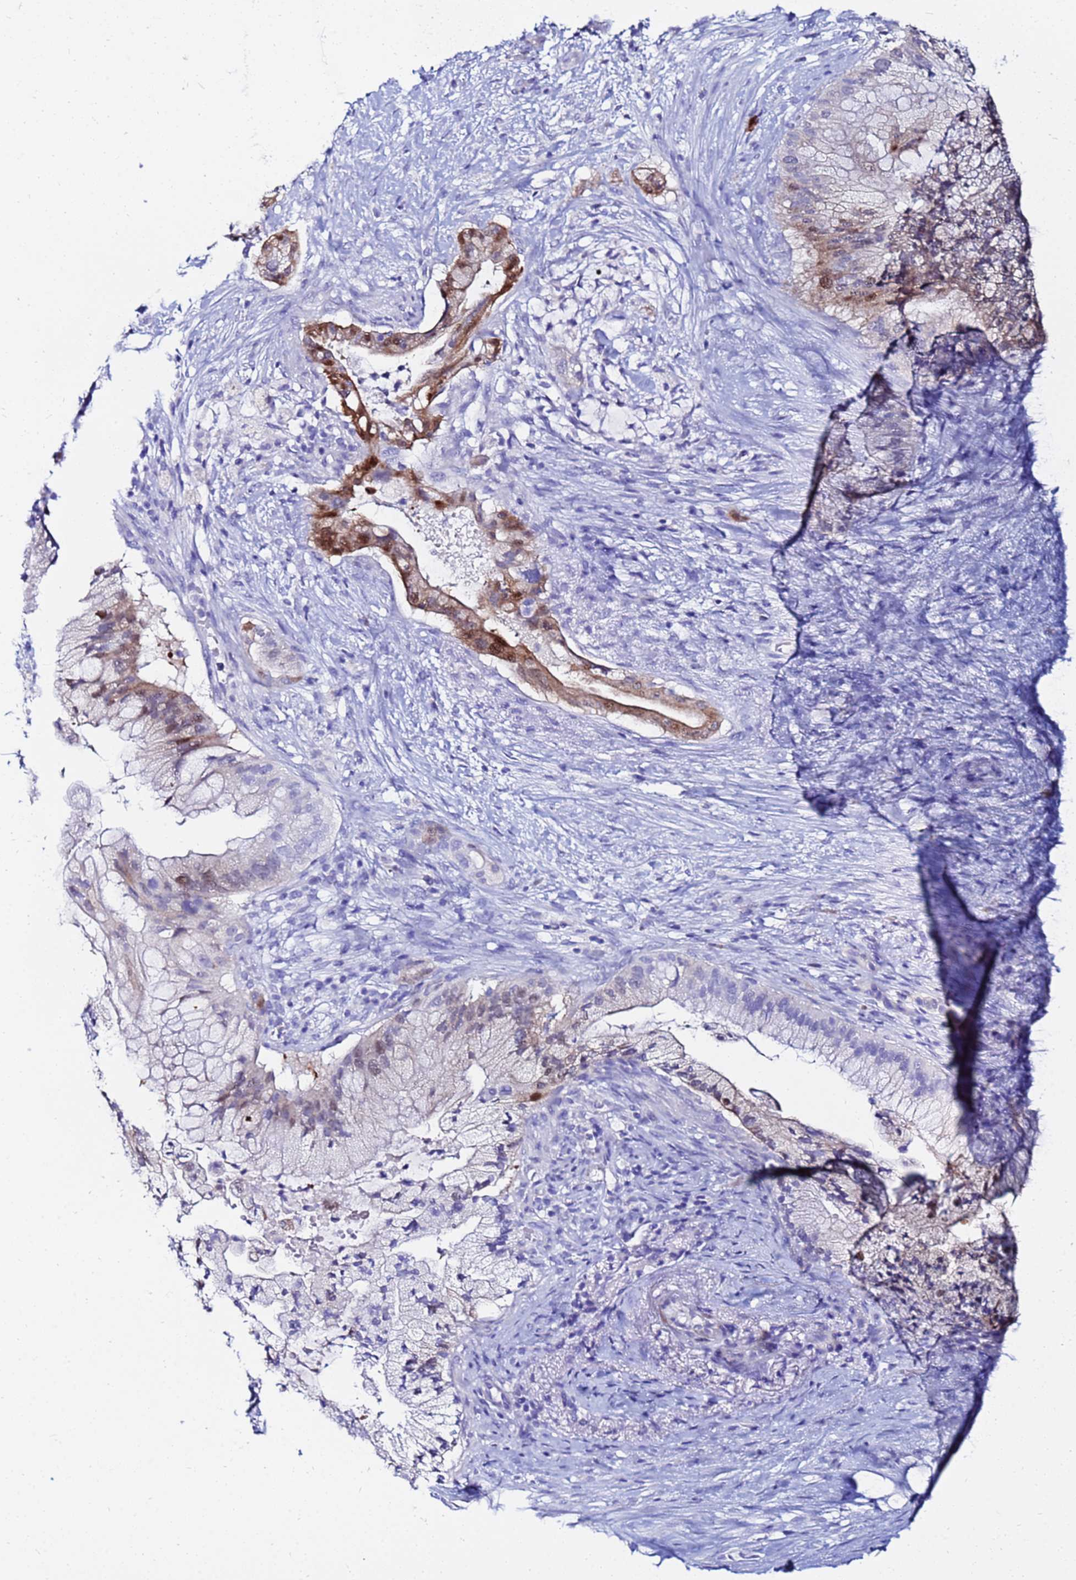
{"staining": {"intensity": "strong", "quantity": "<25%", "location": "cytoplasmic/membranous,nuclear"}, "tissue": "pancreatic cancer", "cell_type": "Tumor cells", "image_type": "cancer", "snomed": [{"axis": "morphology", "description": "Adenocarcinoma, NOS"}, {"axis": "topography", "description": "Pancreas"}], "caption": "A high-resolution micrograph shows immunohistochemistry (IHC) staining of pancreatic adenocarcinoma, which exhibits strong cytoplasmic/membranous and nuclear positivity in about <25% of tumor cells.", "gene": "PPP1R14C", "patient": {"sex": "male", "age": 44}}